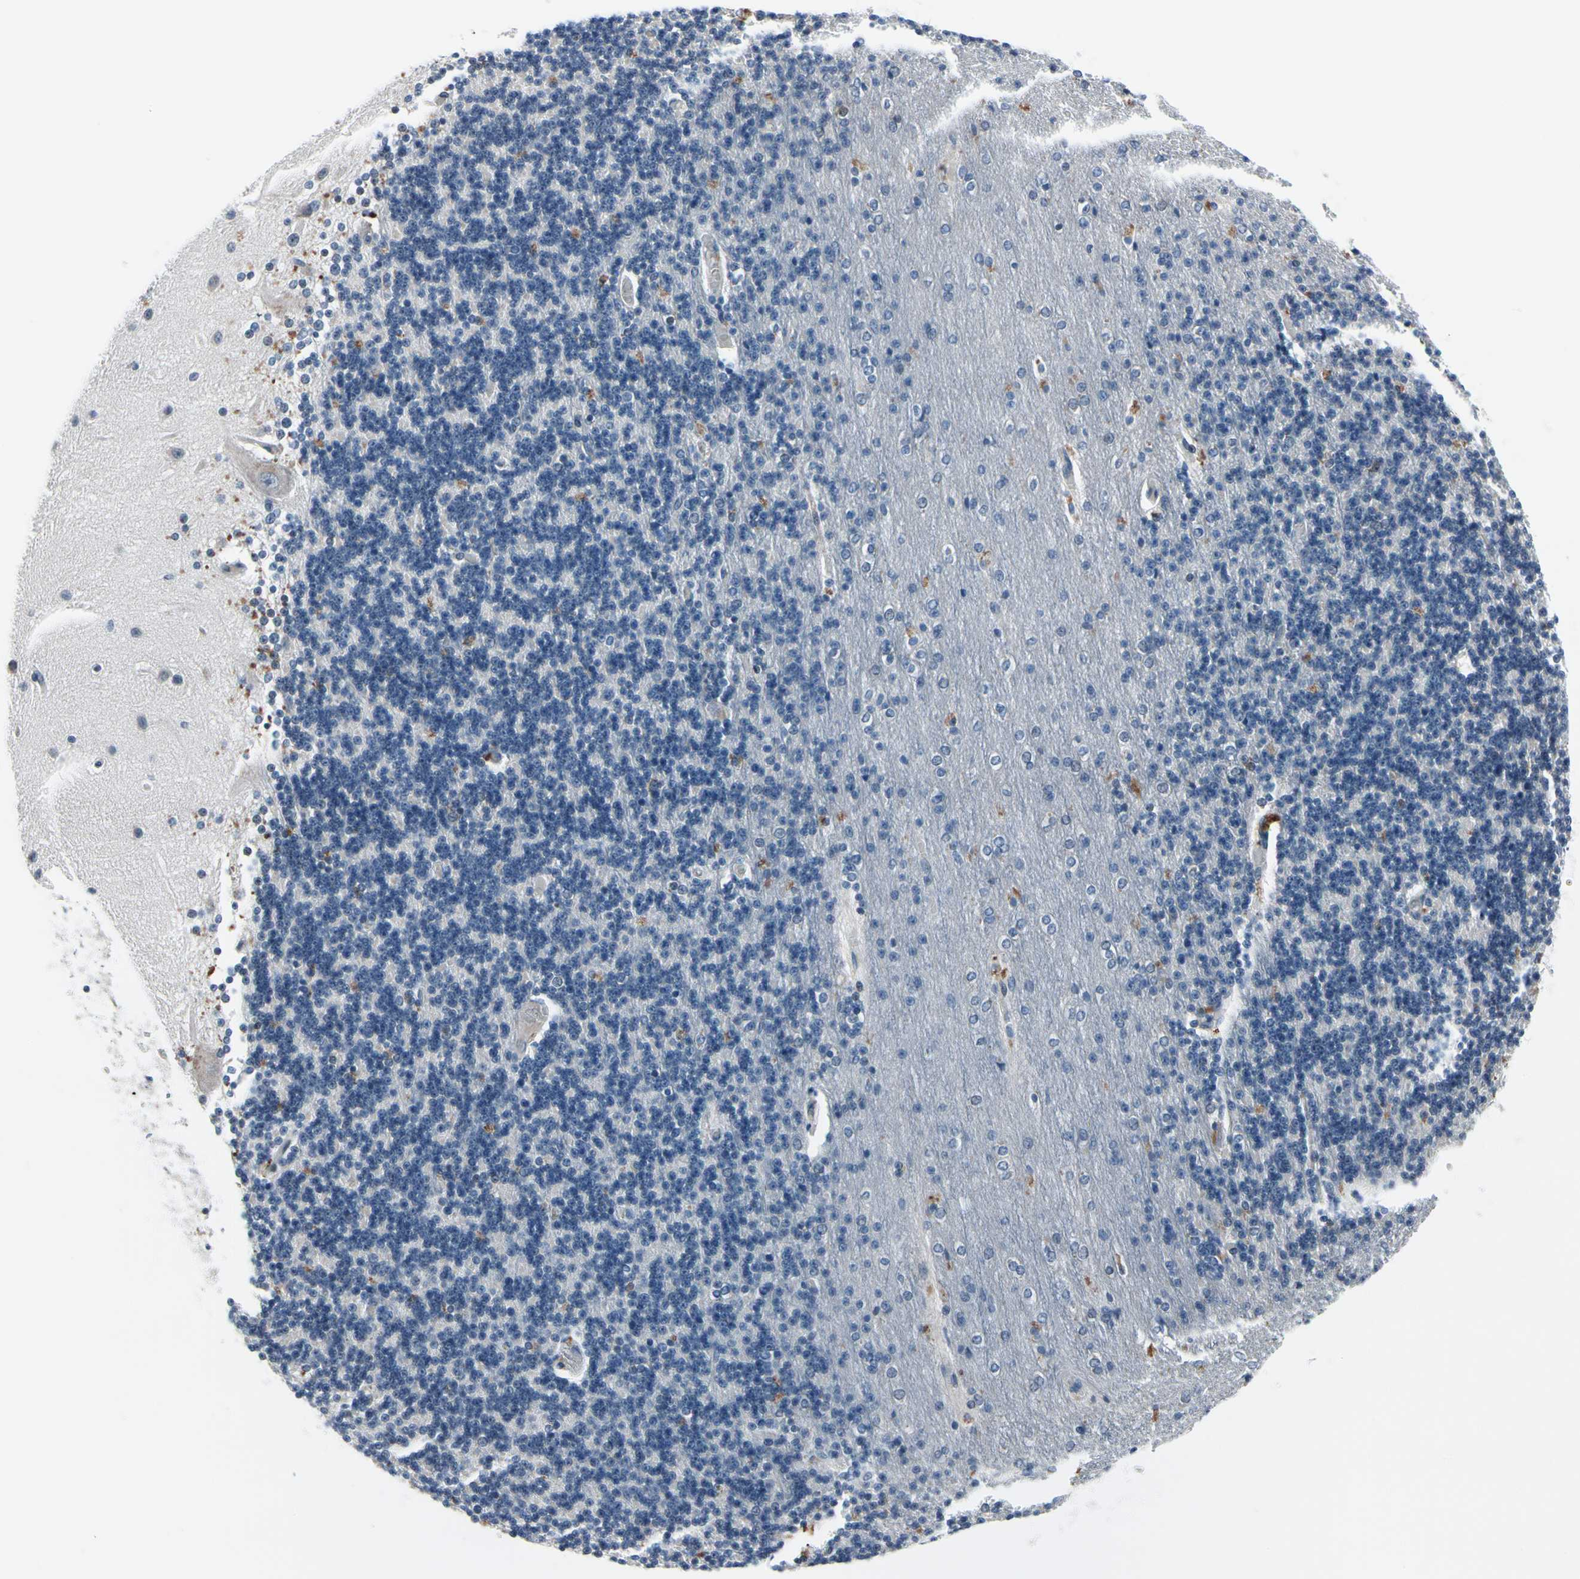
{"staining": {"intensity": "negative", "quantity": "none", "location": "none"}, "tissue": "cerebellum", "cell_type": "Cells in granular layer", "image_type": "normal", "snomed": [{"axis": "morphology", "description": "Normal tissue, NOS"}, {"axis": "topography", "description": "Cerebellum"}], "caption": "IHC histopathology image of unremarkable cerebellum: cerebellum stained with DAB (3,3'-diaminobenzidine) reveals no significant protein expression in cells in granular layer. The staining is performed using DAB brown chromogen with nuclei counter-stained in using hematoxylin.", "gene": "TXN", "patient": {"sex": "female", "age": 54}}